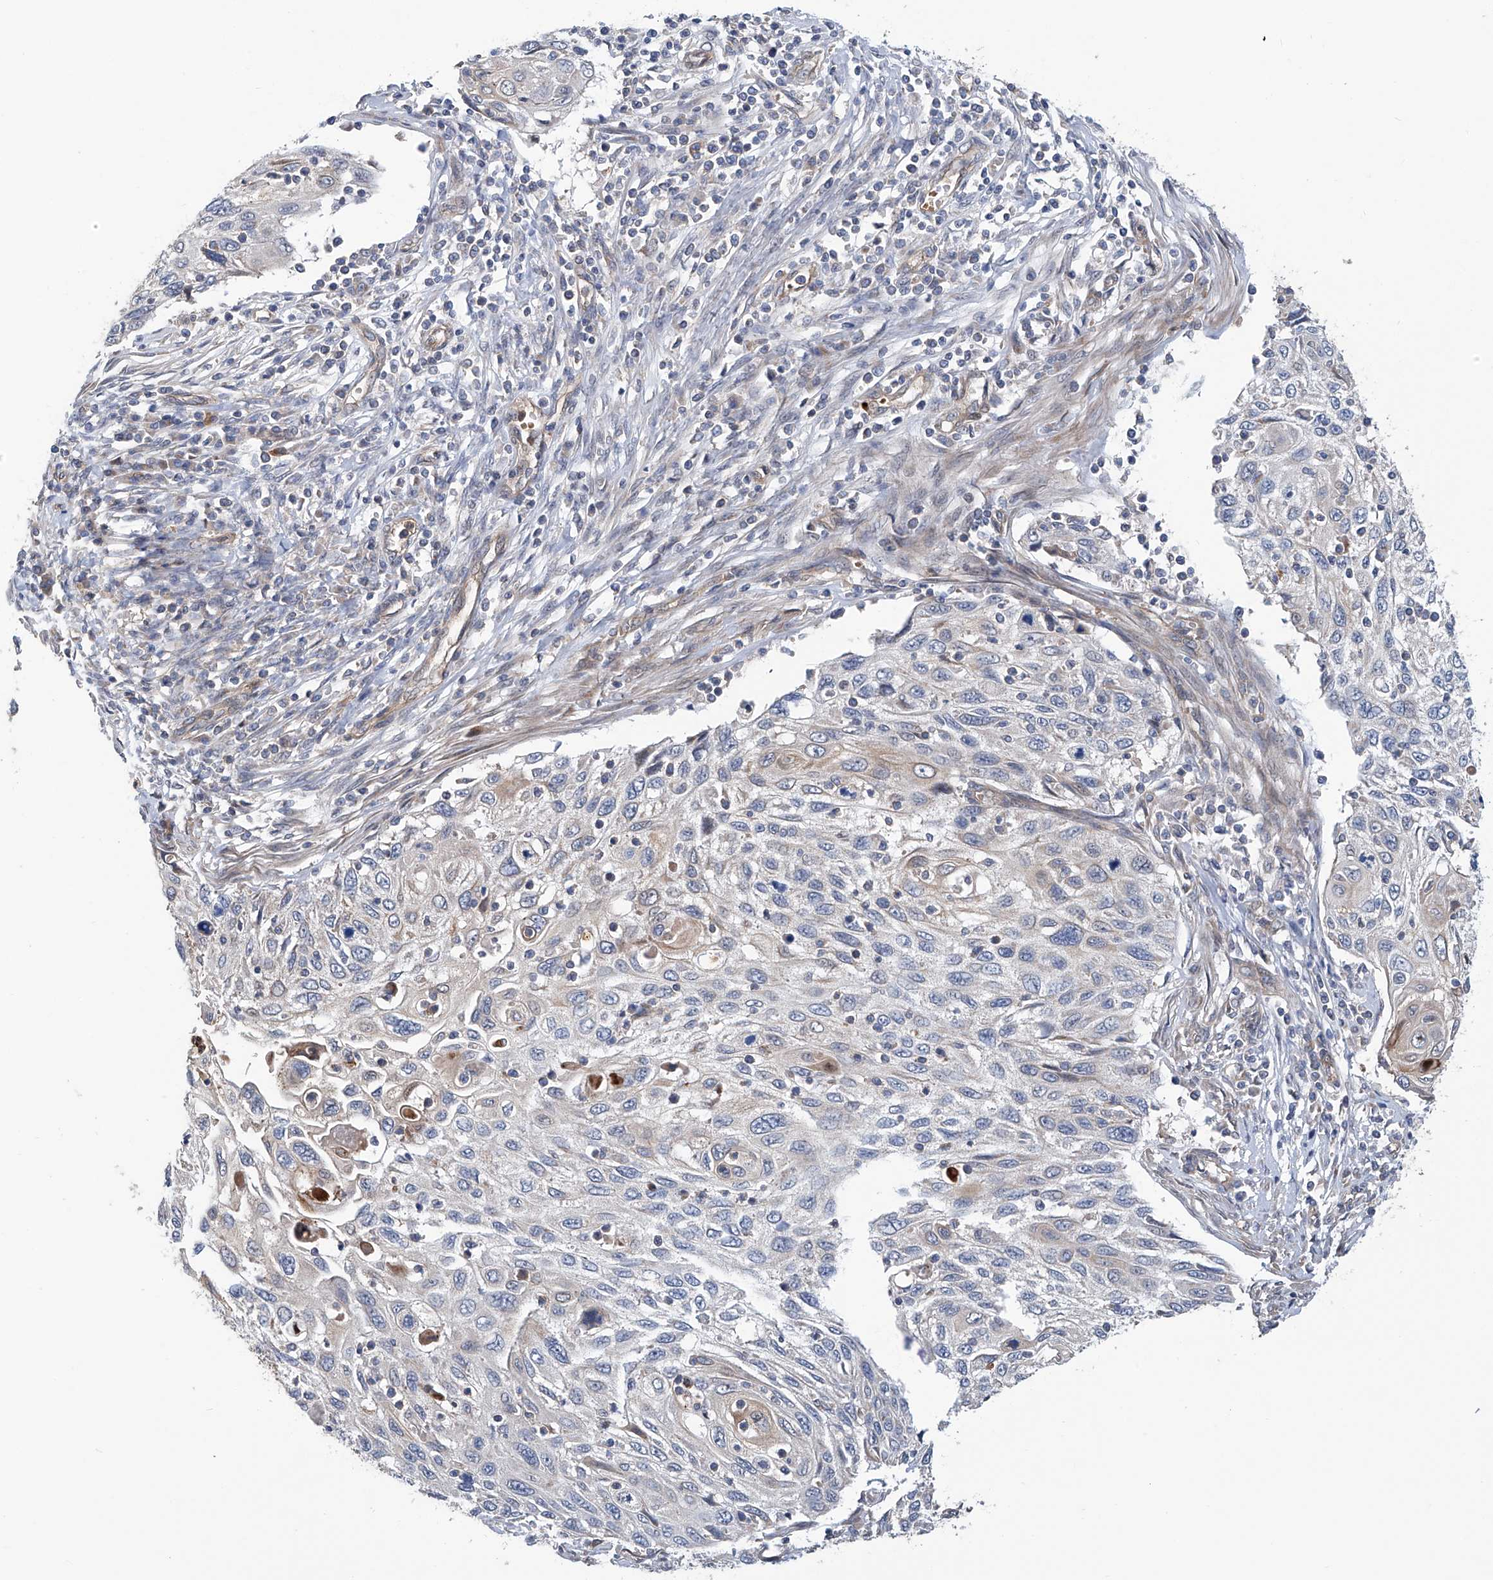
{"staining": {"intensity": "weak", "quantity": "<25%", "location": "cytoplasmic/membranous"}, "tissue": "cervical cancer", "cell_type": "Tumor cells", "image_type": "cancer", "snomed": [{"axis": "morphology", "description": "Squamous cell carcinoma, NOS"}, {"axis": "topography", "description": "Cervix"}], "caption": "A high-resolution histopathology image shows immunohistochemistry staining of cervical squamous cell carcinoma, which exhibits no significant expression in tumor cells. The staining was performed using DAB to visualize the protein expression in brown, while the nuclei were stained in blue with hematoxylin (Magnification: 20x).", "gene": "EIF2D", "patient": {"sex": "female", "age": 70}}